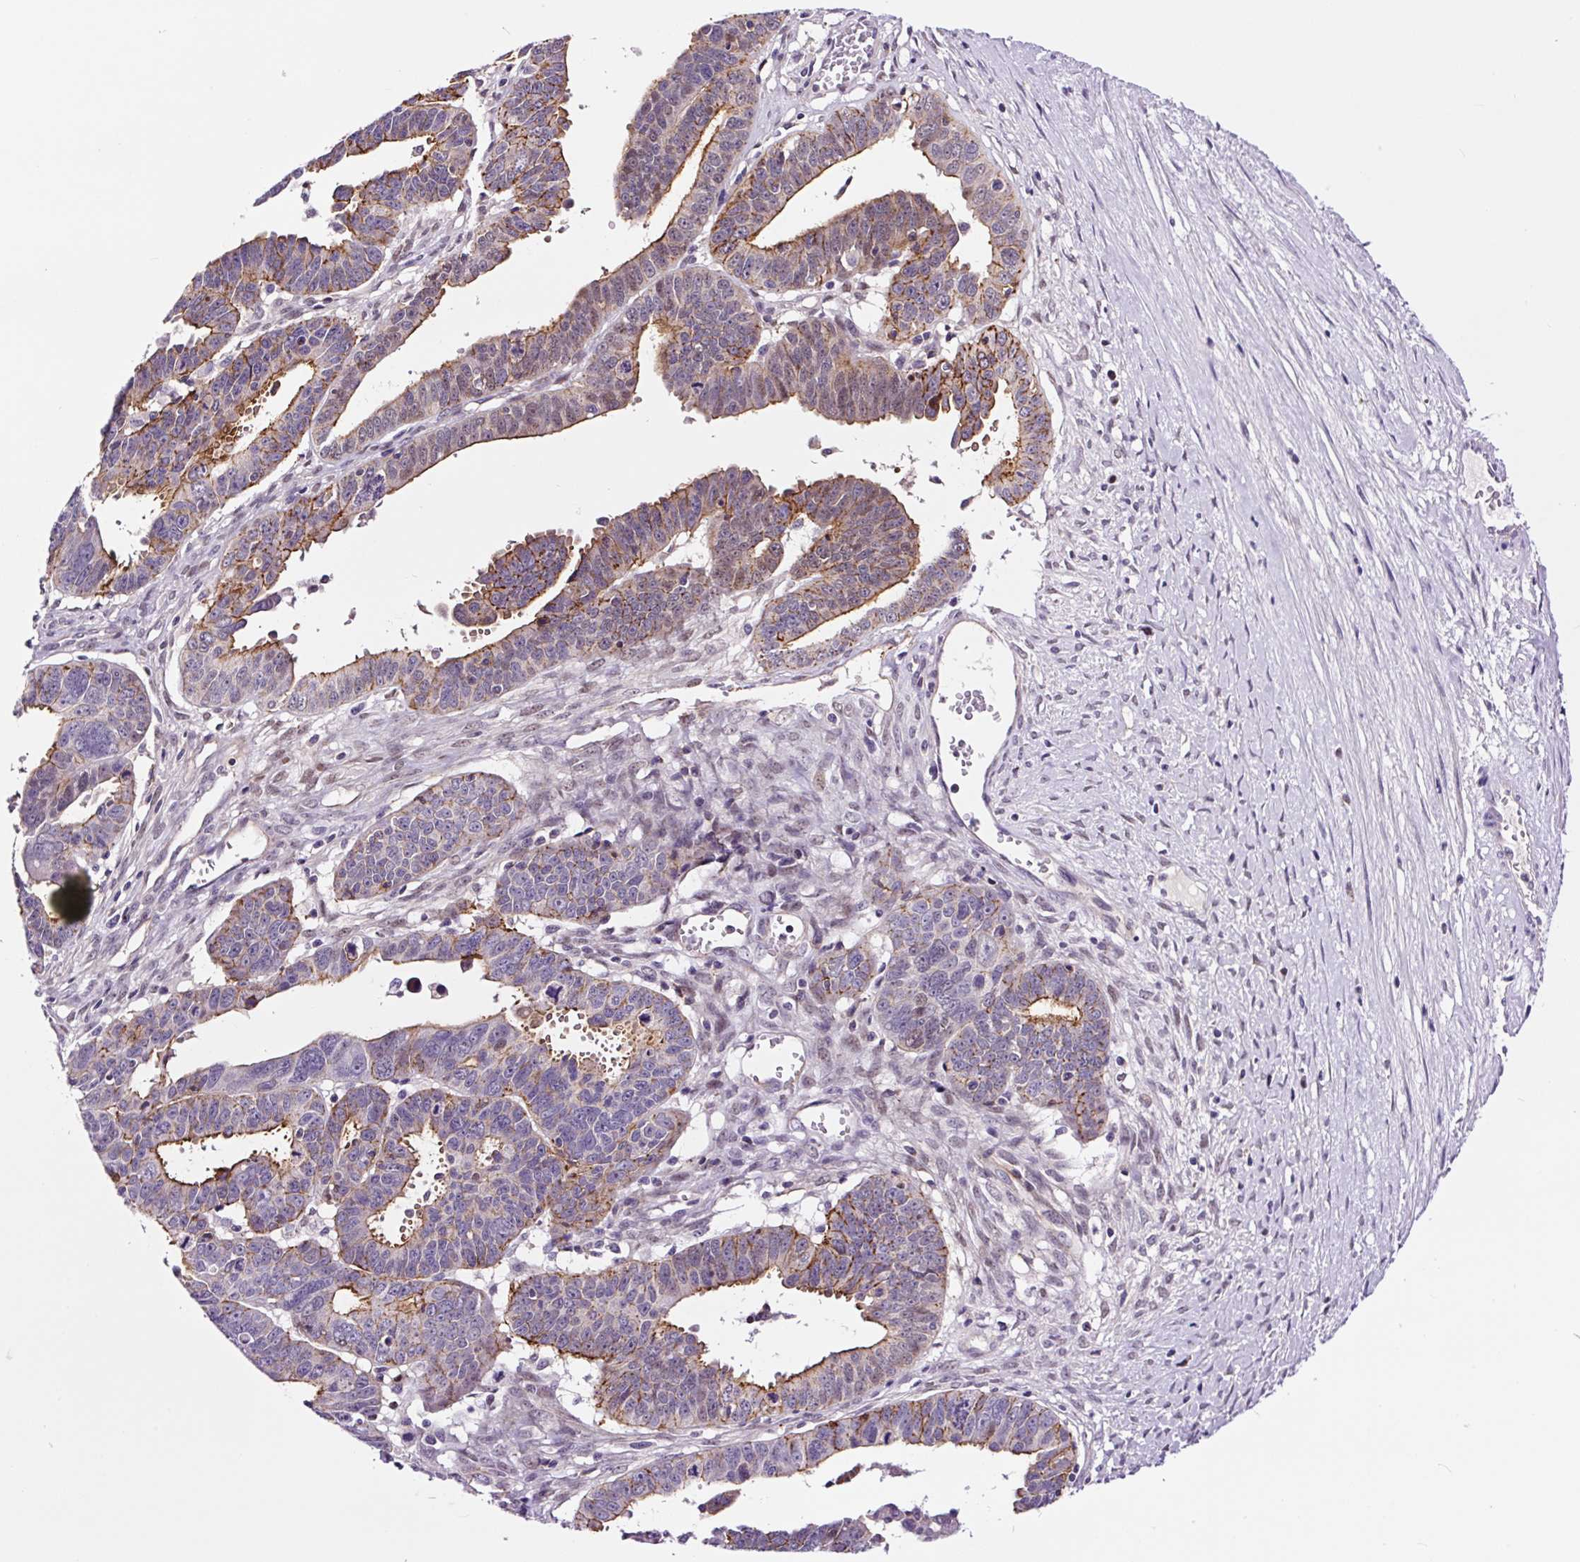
{"staining": {"intensity": "moderate", "quantity": "25%-75%", "location": "cytoplasmic/membranous"}, "tissue": "ovarian cancer", "cell_type": "Tumor cells", "image_type": "cancer", "snomed": [{"axis": "morphology", "description": "Carcinoma, endometroid"}, {"axis": "morphology", "description": "Cystadenocarcinoma, serous, NOS"}, {"axis": "topography", "description": "Ovary"}], "caption": "Protein staining by immunohistochemistry demonstrates moderate cytoplasmic/membranous expression in approximately 25%-75% of tumor cells in ovarian cancer.", "gene": "TAFA3", "patient": {"sex": "female", "age": 45}}